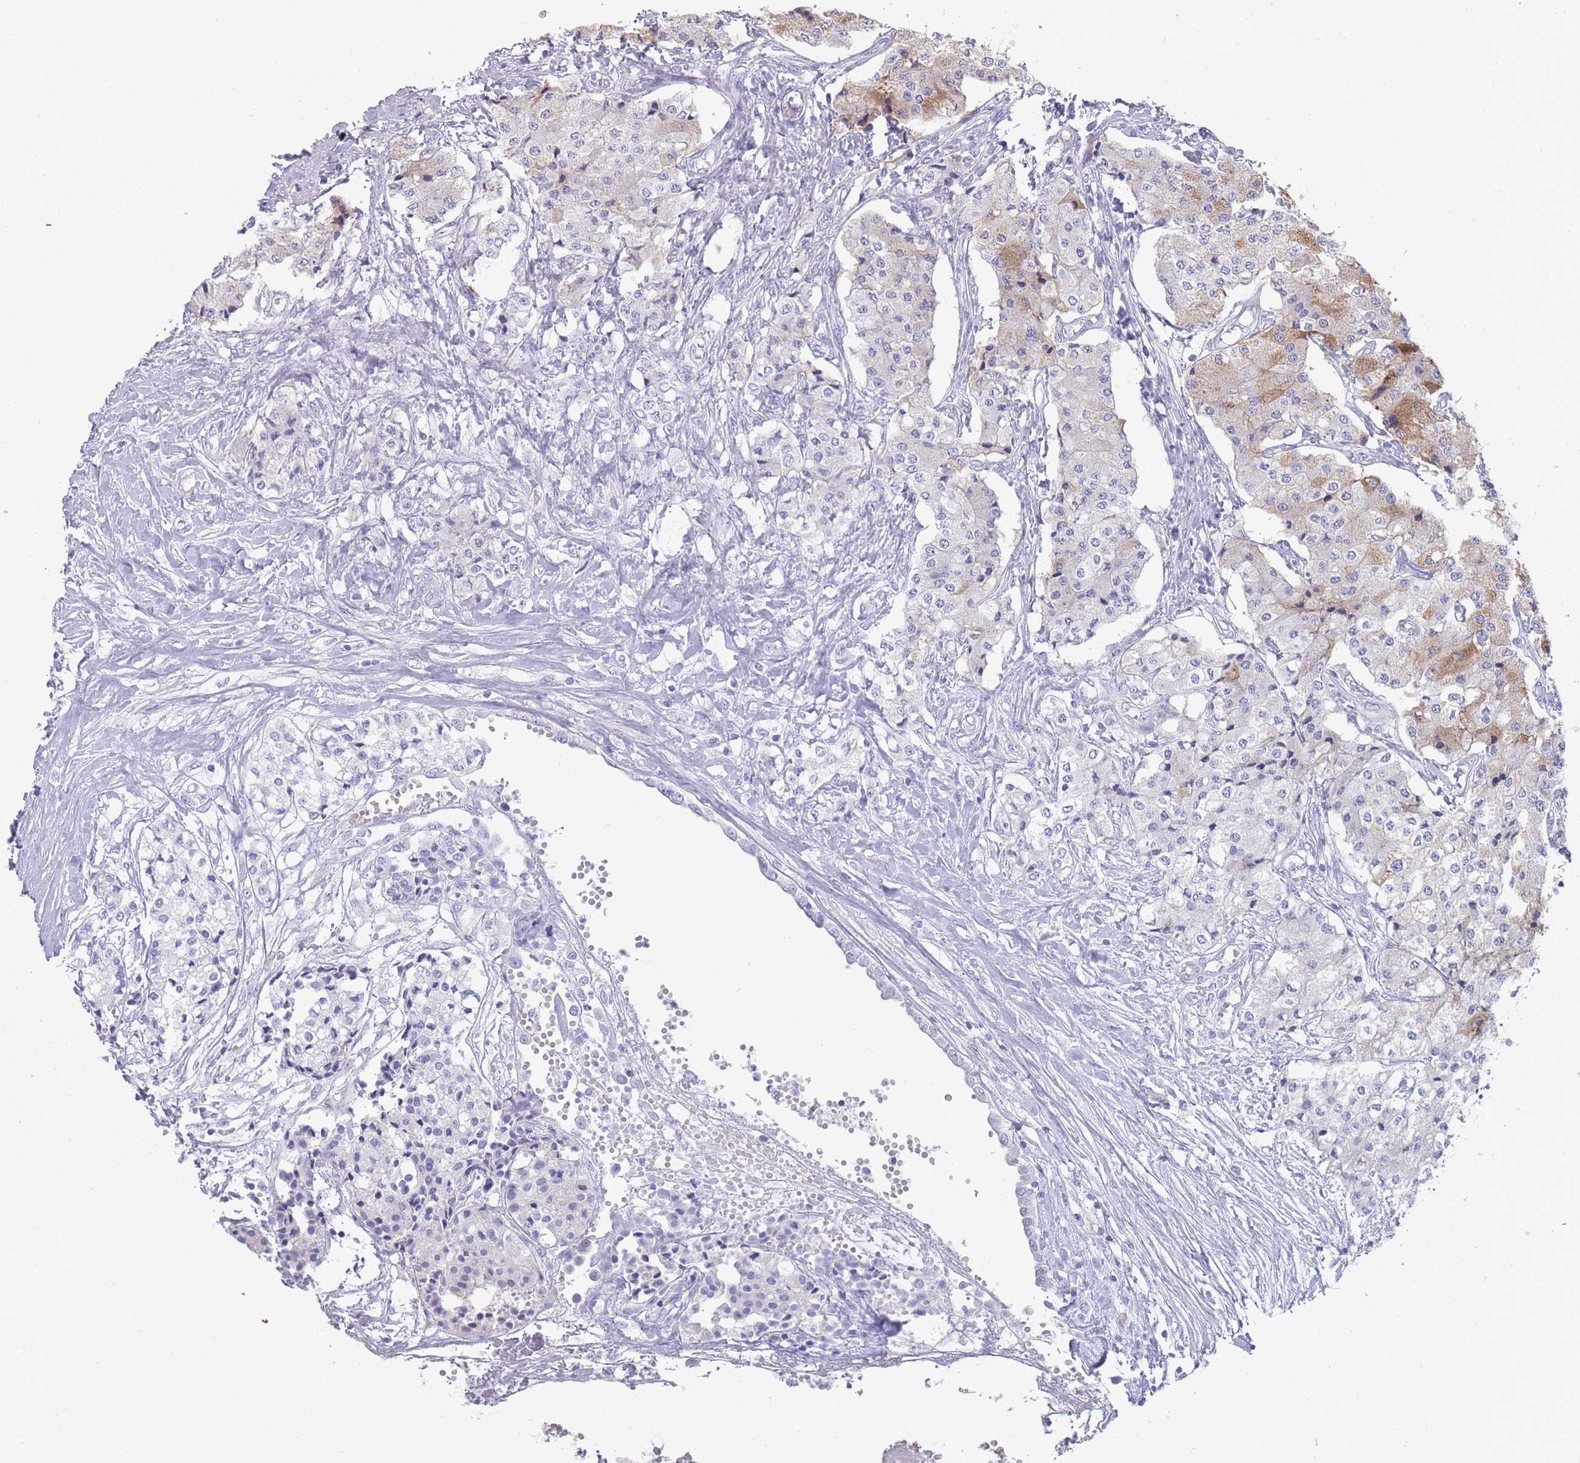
{"staining": {"intensity": "weak", "quantity": "<25%", "location": "cytoplasmic/membranous"}, "tissue": "carcinoid", "cell_type": "Tumor cells", "image_type": "cancer", "snomed": [{"axis": "morphology", "description": "Carcinoid, malignant, NOS"}, {"axis": "topography", "description": "Colon"}], "caption": "The image shows no staining of tumor cells in carcinoid (malignant).", "gene": "PIGU", "patient": {"sex": "female", "age": 52}}